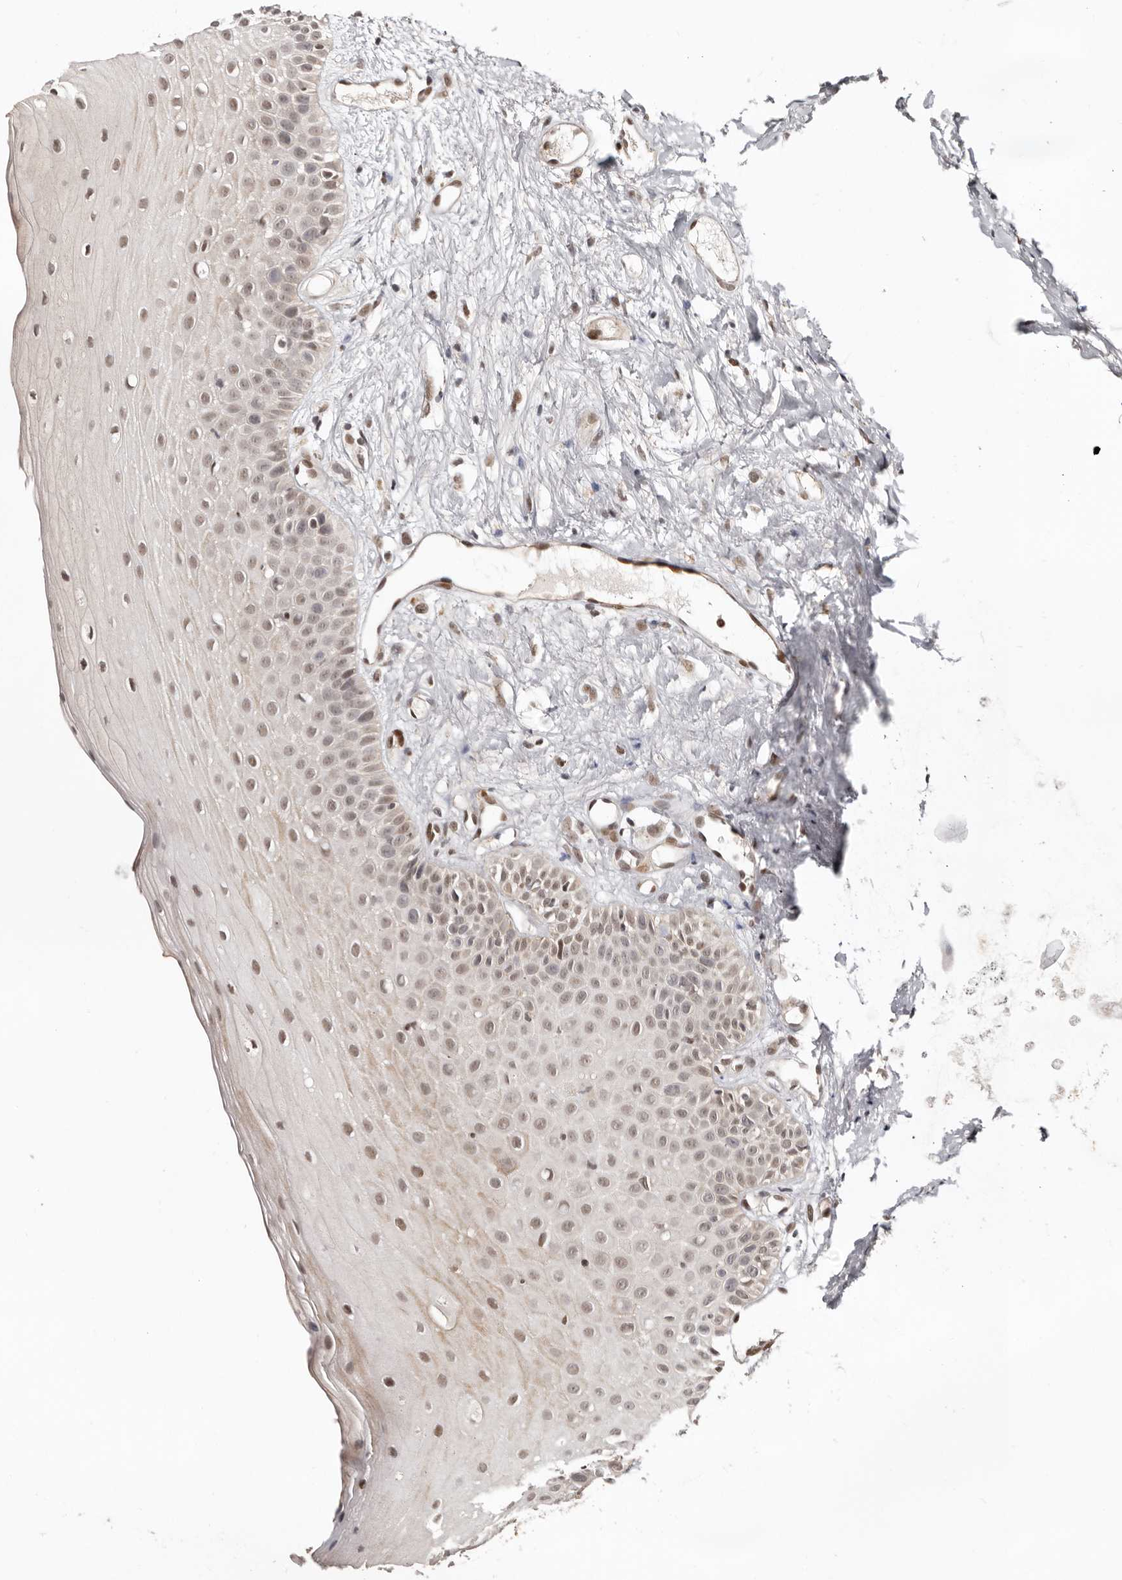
{"staining": {"intensity": "moderate", "quantity": ">75%", "location": "cytoplasmic/membranous,nuclear"}, "tissue": "oral mucosa", "cell_type": "Squamous epithelial cells", "image_type": "normal", "snomed": [{"axis": "morphology", "description": "Normal tissue, NOS"}, {"axis": "topography", "description": "Oral tissue"}], "caption": "Brown immunohistochemical staining in normal human oral mucosa demonstrates moderate cytoplasmic/membranous,nuclear staining in approximately >75% of squamous epithelial cells. The protein is shown in brown color, while the nuclei are stained blue.", "gene": "SMAD7", "patient": {"sex": "female", "age": 63}}